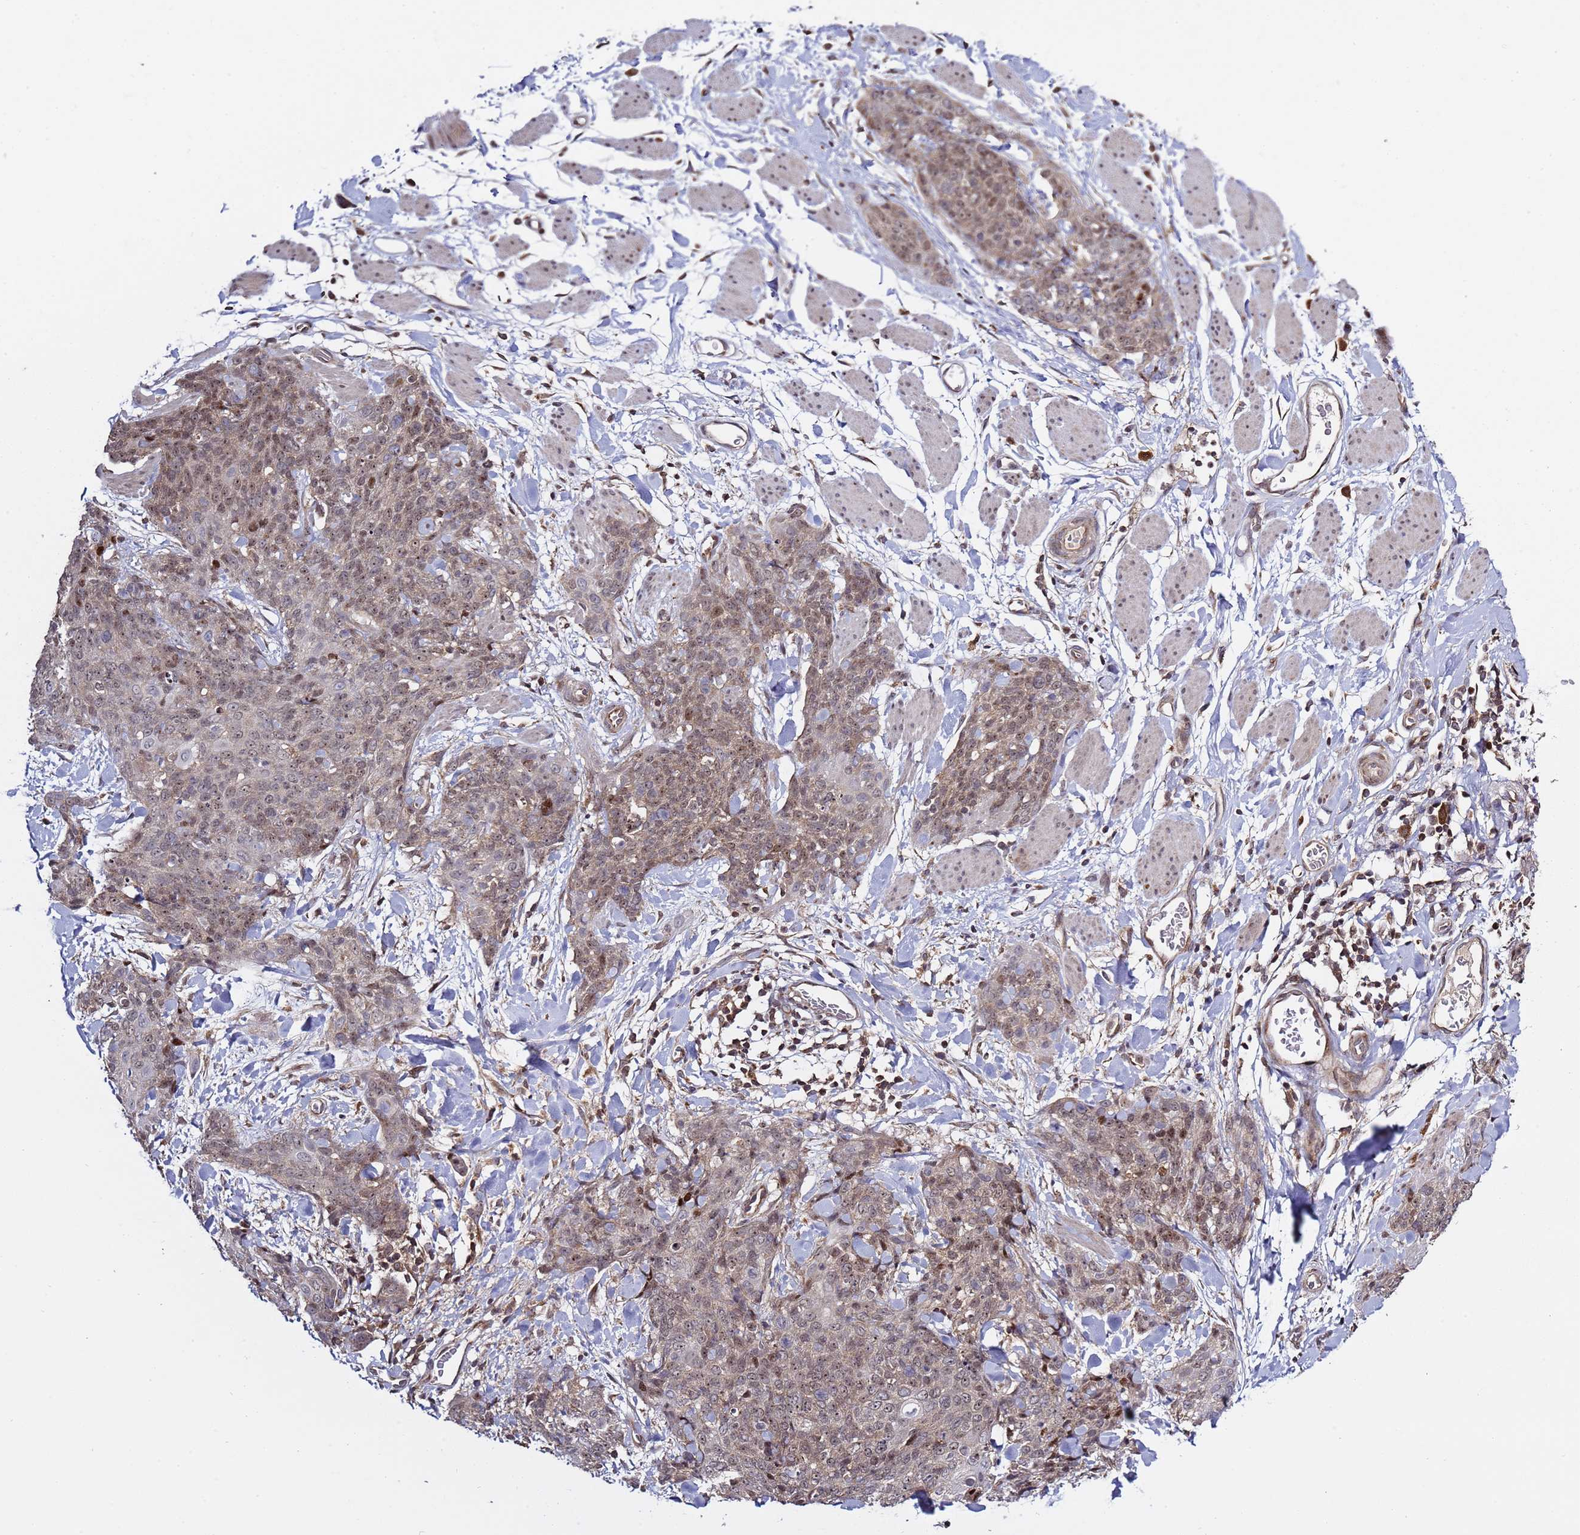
{"staining": {"intensity": "weak", "quantity": "25%-75%", "location": "cytoplasmic/membranous,nuclear"}, "tissue": "skin cancer", "cell_type": "Tumor cells", "image_type": "cancer", "snomed": [{"axis": "morphology", "description": "Squamous cell carcinoma, NOS"}, {"axis": "topography", "description": "Skin"}, {"axis": "topography", "description": "Vulva"}], "caption": "Protein expression analysis of human squamous cell carcinoma (skin) reveals weak cytoplasmic/membranous and nuclear positivity in approximately 25%-75% of tumor cells. Nuclei are stained in blue.", "gene": "RCOR2", "patient": {"sex": "female", "age": 85}}